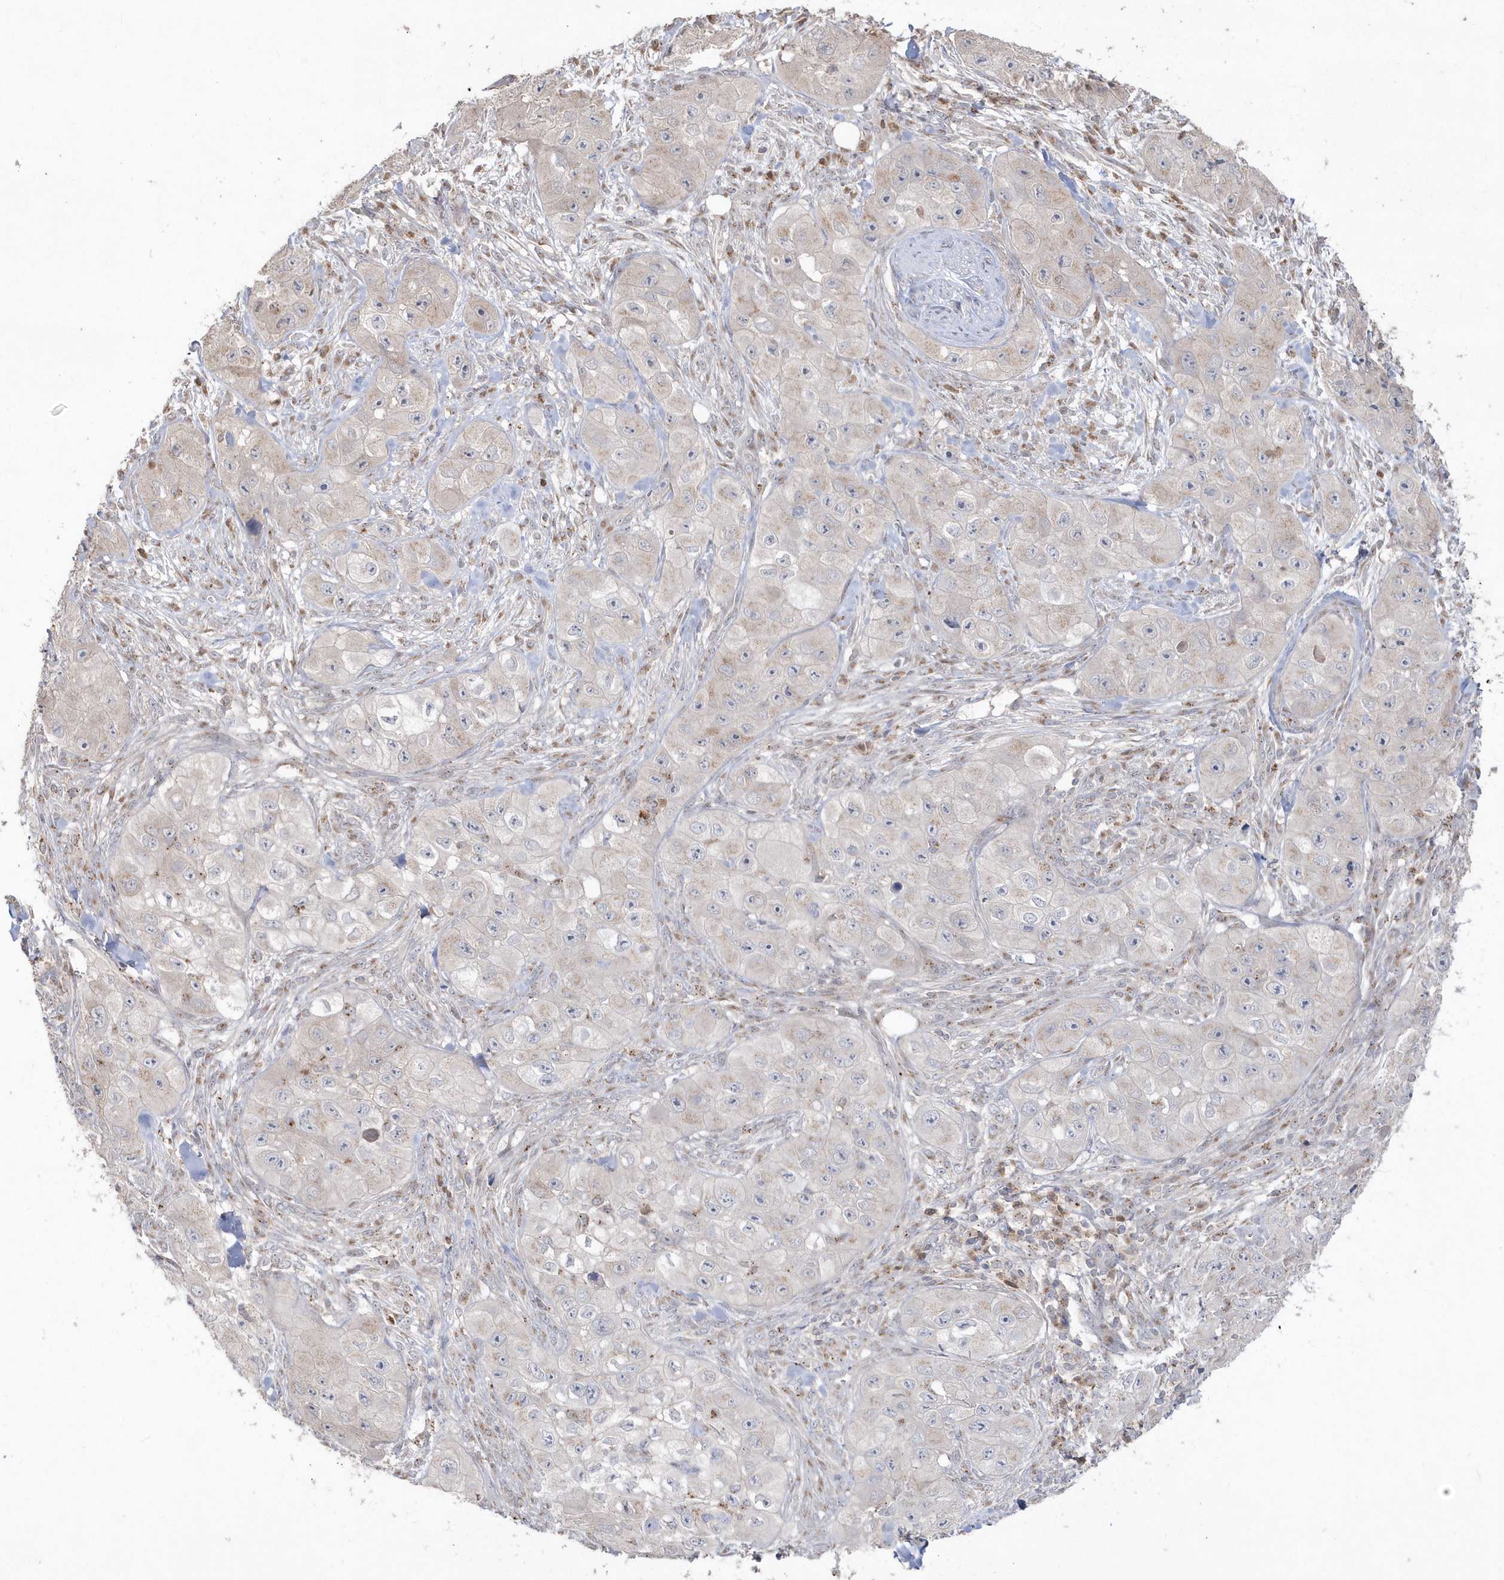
{"staining": {"intensity": "negative", "quantity": "none", "location": "none"}, "tissue": "skin cancer", "cell_type": "Tumor cells", "image_type": "cancer", "snomed": [{"axis": "morphology", "description": "Squamous cell carcinoma, NOS"}, {"axis": "topography", "description": "Skin"}, {"axis": "topography", "description": "Subcutis"}], "caption": "IHC micrograph of neoplastic tissue: squamous cell carcinoma (skin) stained with DAB (3,3'-diaminobenzidine) reveals no significant protein positivity in tumor cells. (DAB (3,3'-diaminobenzidine) immunohistochemistry (IHC) with hematoxylin counter stain).", "gene": "GEMIN6", "patient": {"sex": "male", "age": 73}}